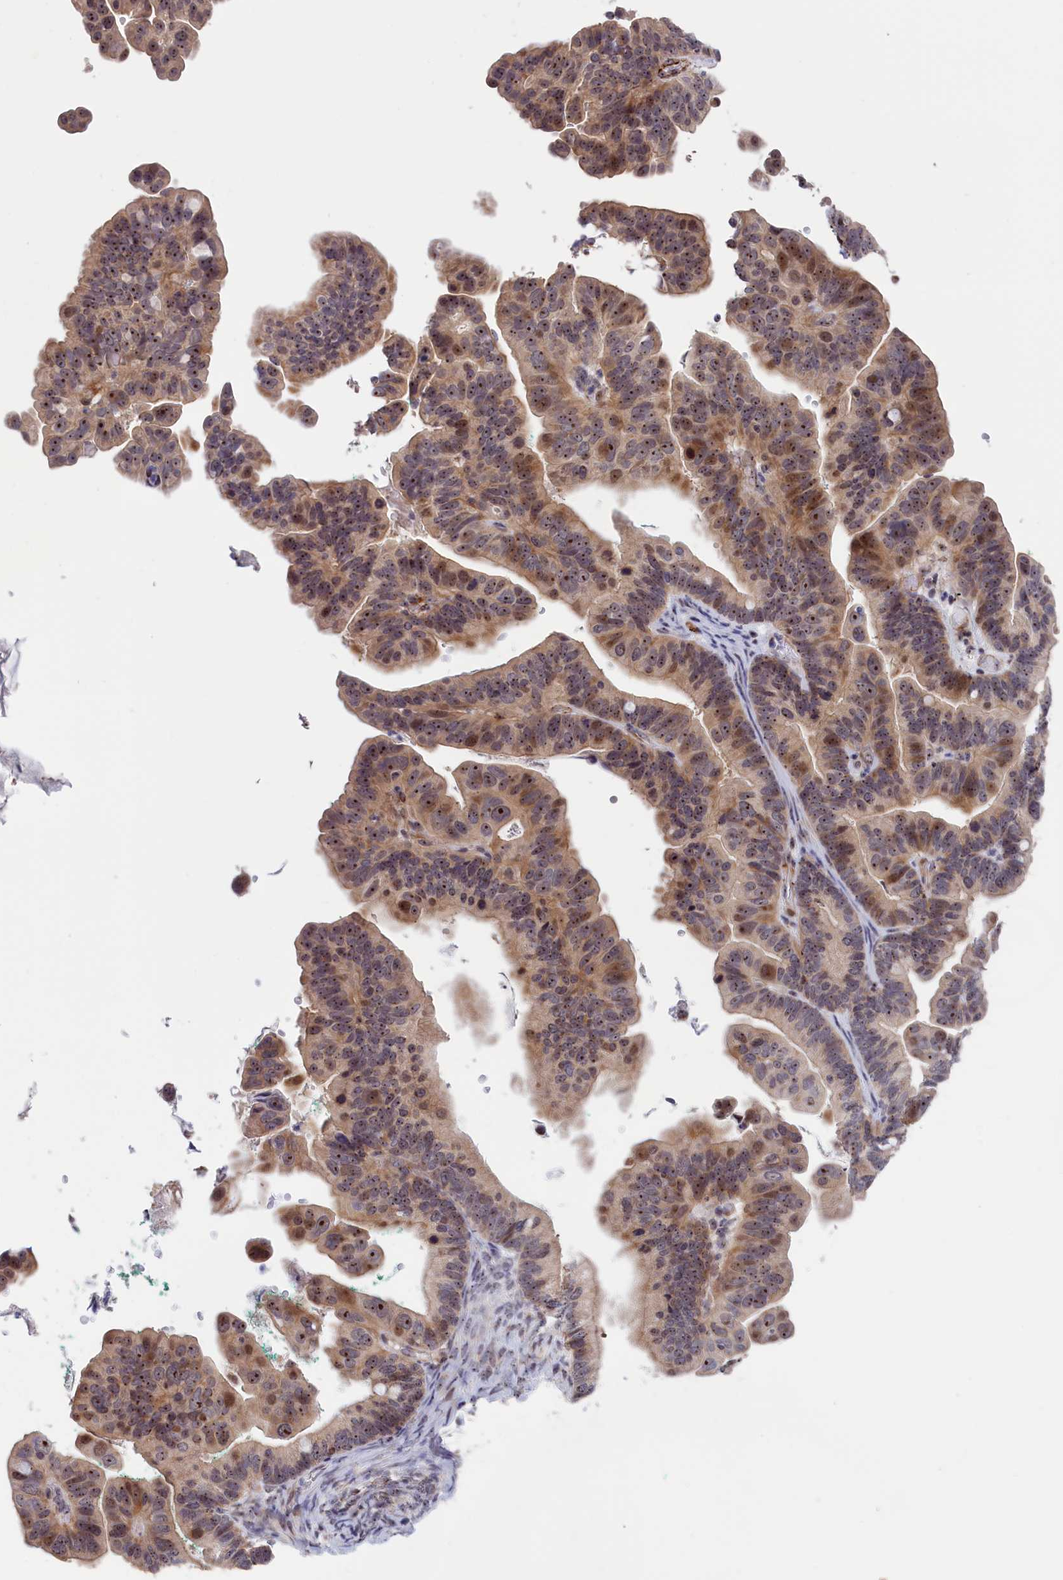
{"staining": {"intensity": "strong", "quantity": ">75%", "location": "cytoplasmic/membranous,nuclear"}, "tissue": "ovarian cancer", "cell_type": "Tumor cells", "image_type": "cancer", "snomed": [{"axis": "morphology", "description": "Cystadenocarcinoma, serous, NOS"}, {"axis": "topography", "description": "Ovary"}], "caption": "Strong cytoplasmic/membranous and nuclear positivity for a protein is appreciated in approximately >75% of tumor cells of ovarian cancer (serous cystadenocarcinoma) using IHC.", "gene": "PPAN", "patient": {"sex": "female", "age": 56}}